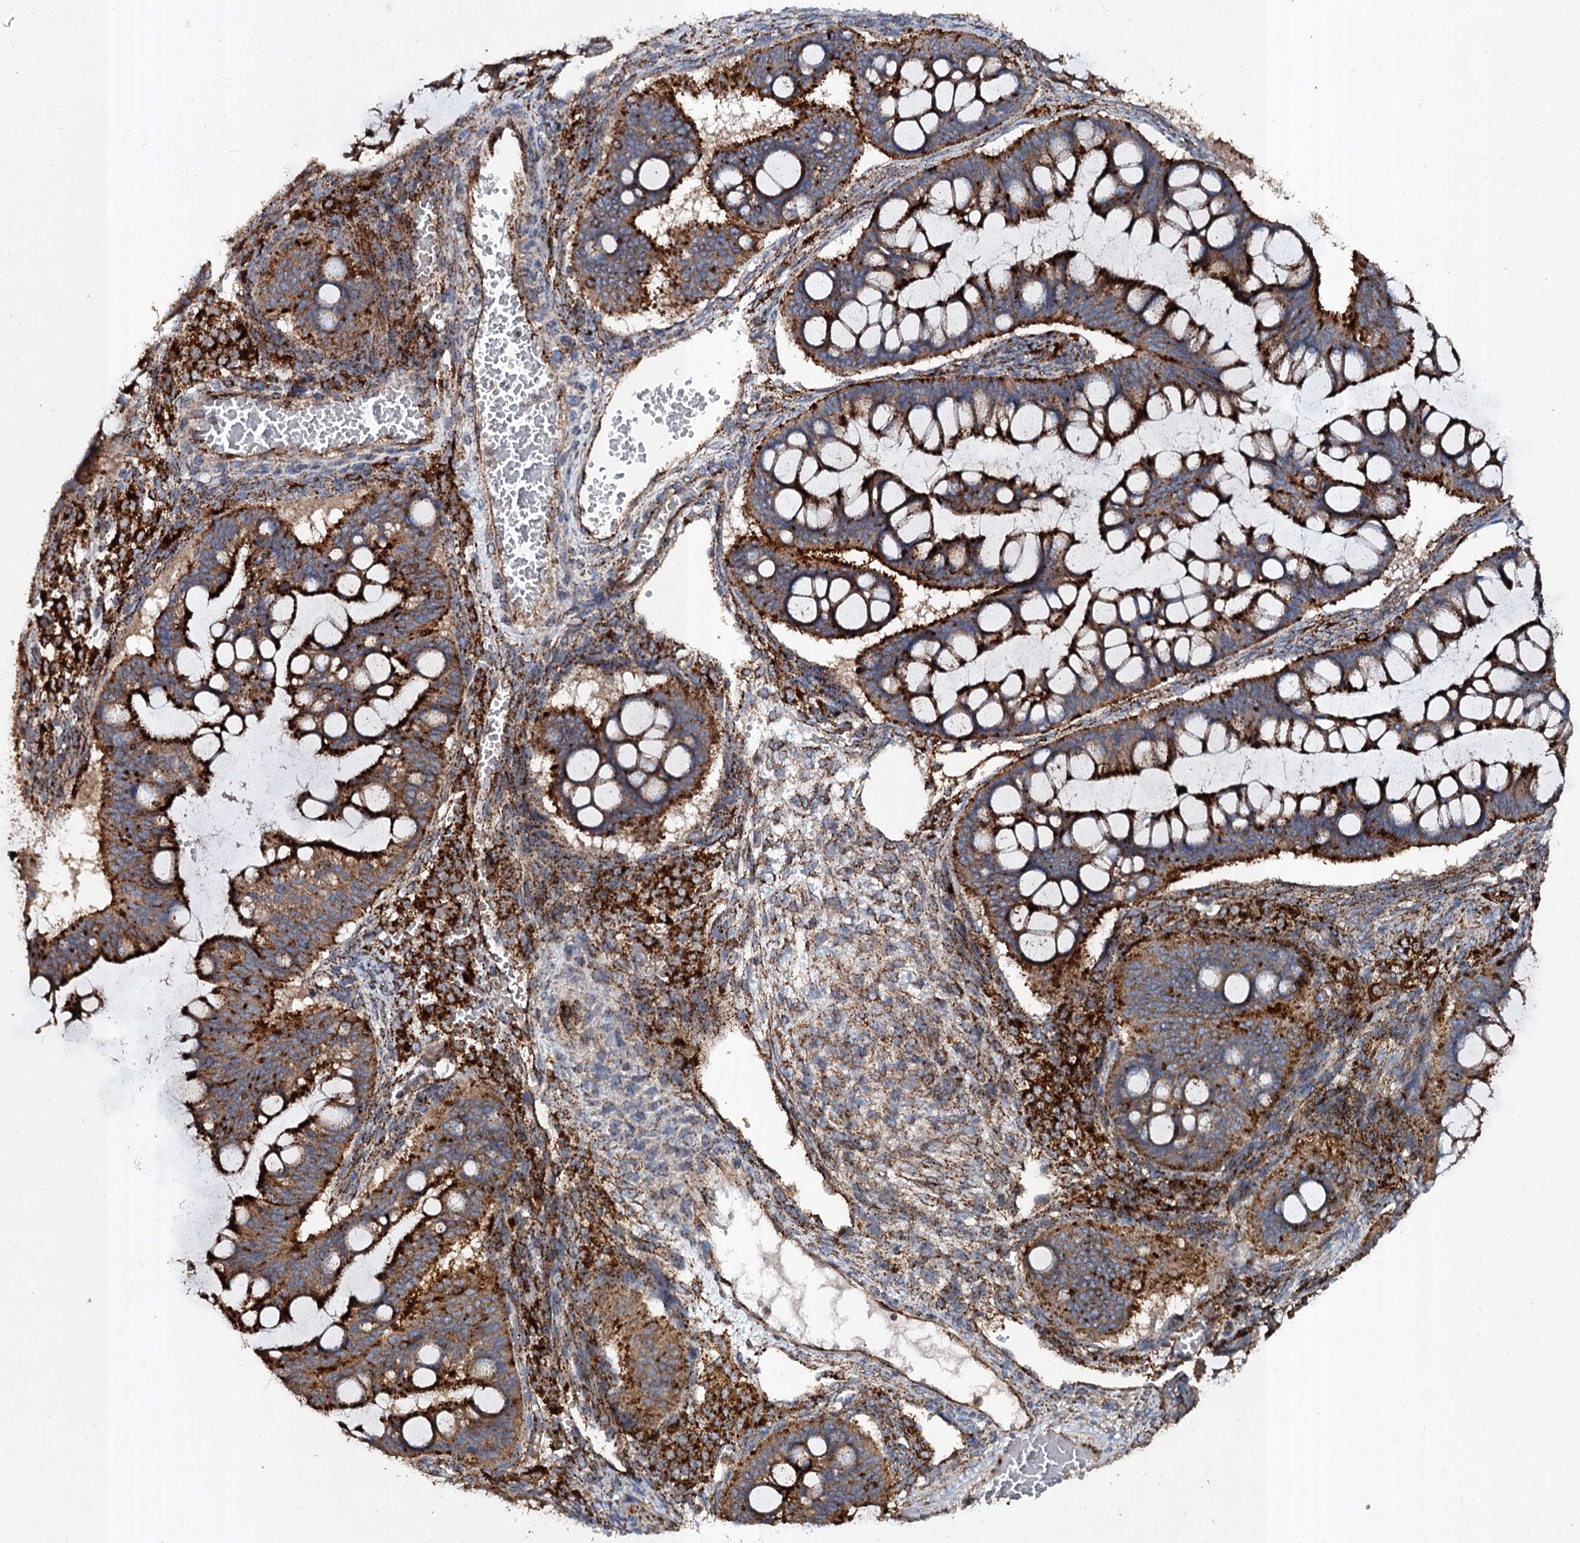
{"staining": {"intensity": "strong", "quantity": ">75%", "location": "cytoplasmic/membranous"}, "tissue": "ovarian cancer", "cell_type": "Tumor cells", "image_type": "cancer", "snomed": [{"axis": "morphology", "description": "Cystadenocarcinoma, mucinous, NOS"}, {"axis": "topography", "description": "Ovary"}], "caption": "Protein expression analysis of ovarian mucinous cystadenocarcinoma shows strong cytoplasmic/membranous positivity in about >75% of tumor cells.", "gene": "GBA1", "patient": {"sex": "female", "age": 73}}